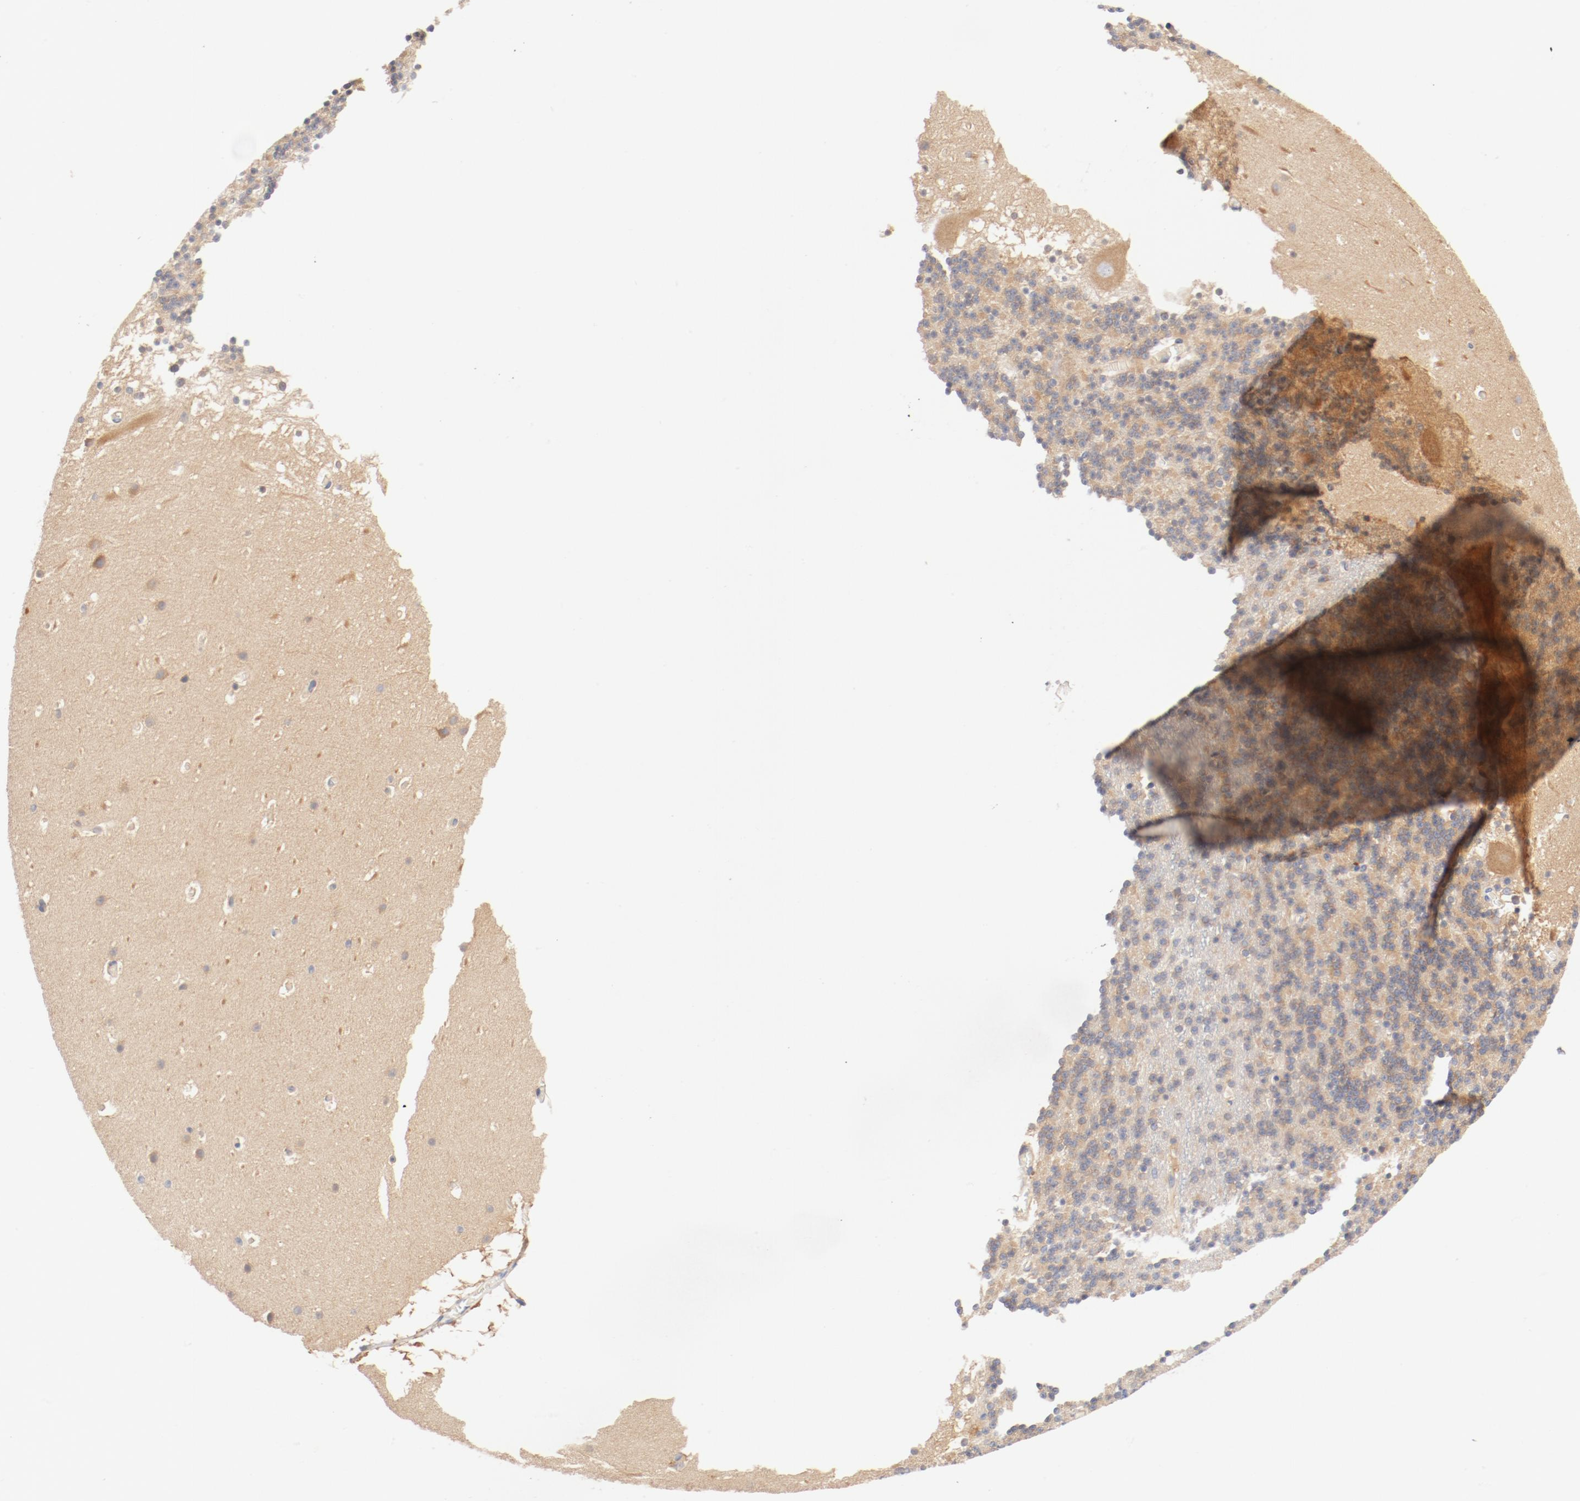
{"staining": {"intensity": "weak", "quantity": ">75%", "location": "cytoplasmic/membranous"}, "tissue": "cerebellum", "cell_type": "Cells in granular layer", "image_type": "normal", "snomed": [{"axis": "morphology", "description": "Normal tissue, NOS"}, {"axis": "topography", "description": "Cerebellum"}], "caption": "A brown stain labels weak cytoplasmic/membranous positivity of a protein in cells in granular layer of normal cerebellum. The staining was performed using DAB (3,3'-diaminobenzidine) to visualize the protein expression in brown, while the nuclei were stained in blue with hematoxylin (Magnification: 20x).", "gene": "DYNC1H1", "patient": {"sex": "male", "age": 45}}